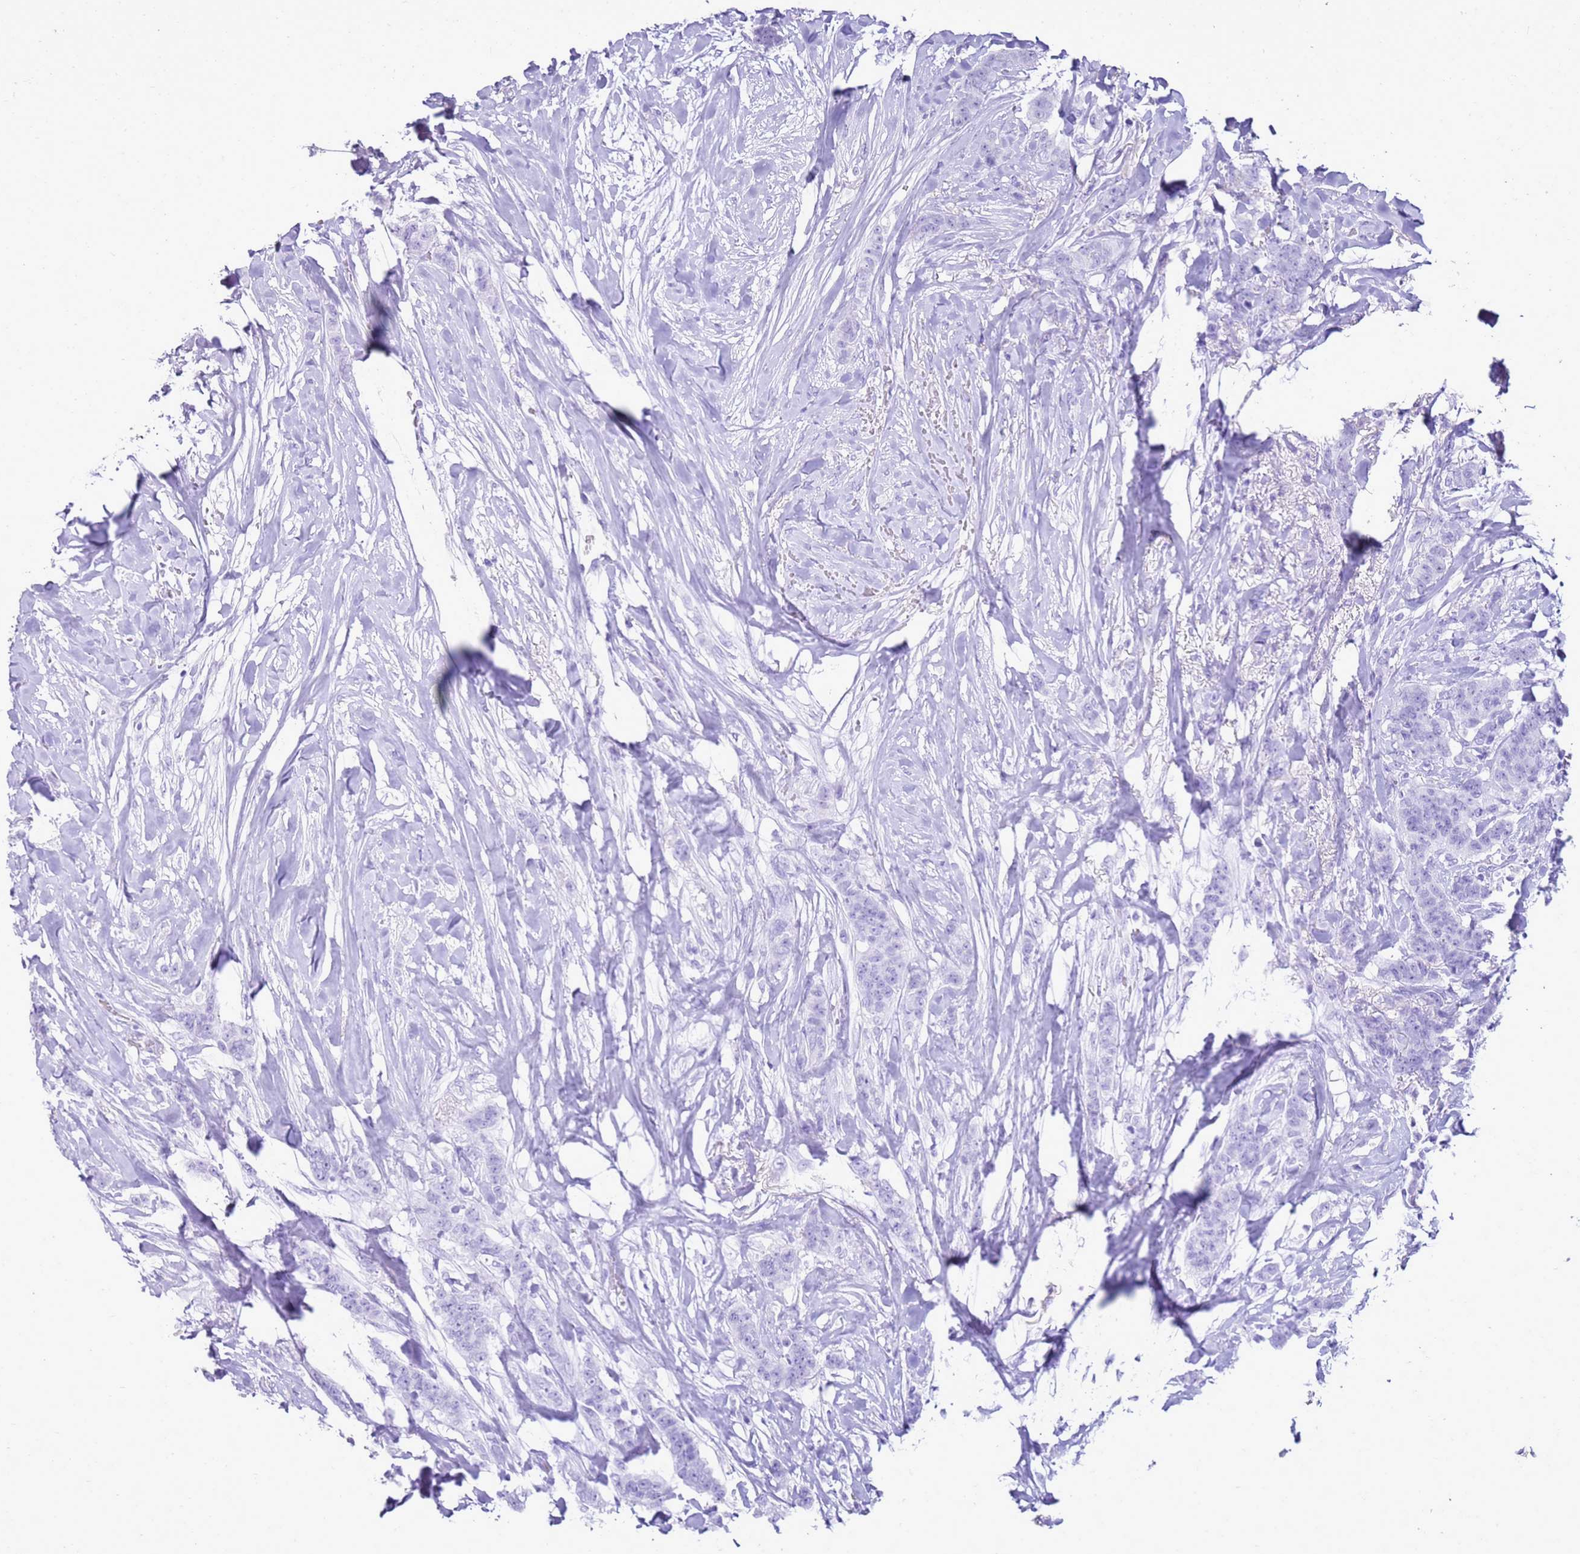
{"staining": {"intensity": "negative", "quantity": "none", "location": "none"}, "tissue": "breast cancer", "cell_type": "Tumor cells", "image_type": "cancer", "snomed": [{"axis": "morphology", "description": "Duct carcinoma"}, {"axis": "topography", "description": "Breast"}], "caption": "Image shows no protein expression in tumor cells of breast cancer tissue. The staining is performed using DAB (3,3'-diaminobenzidine) brown chromogen with nuclei counter-stained in using hematoxylin.", "gene": "CA8", "patient": {"sex": "female", "age": 40}}